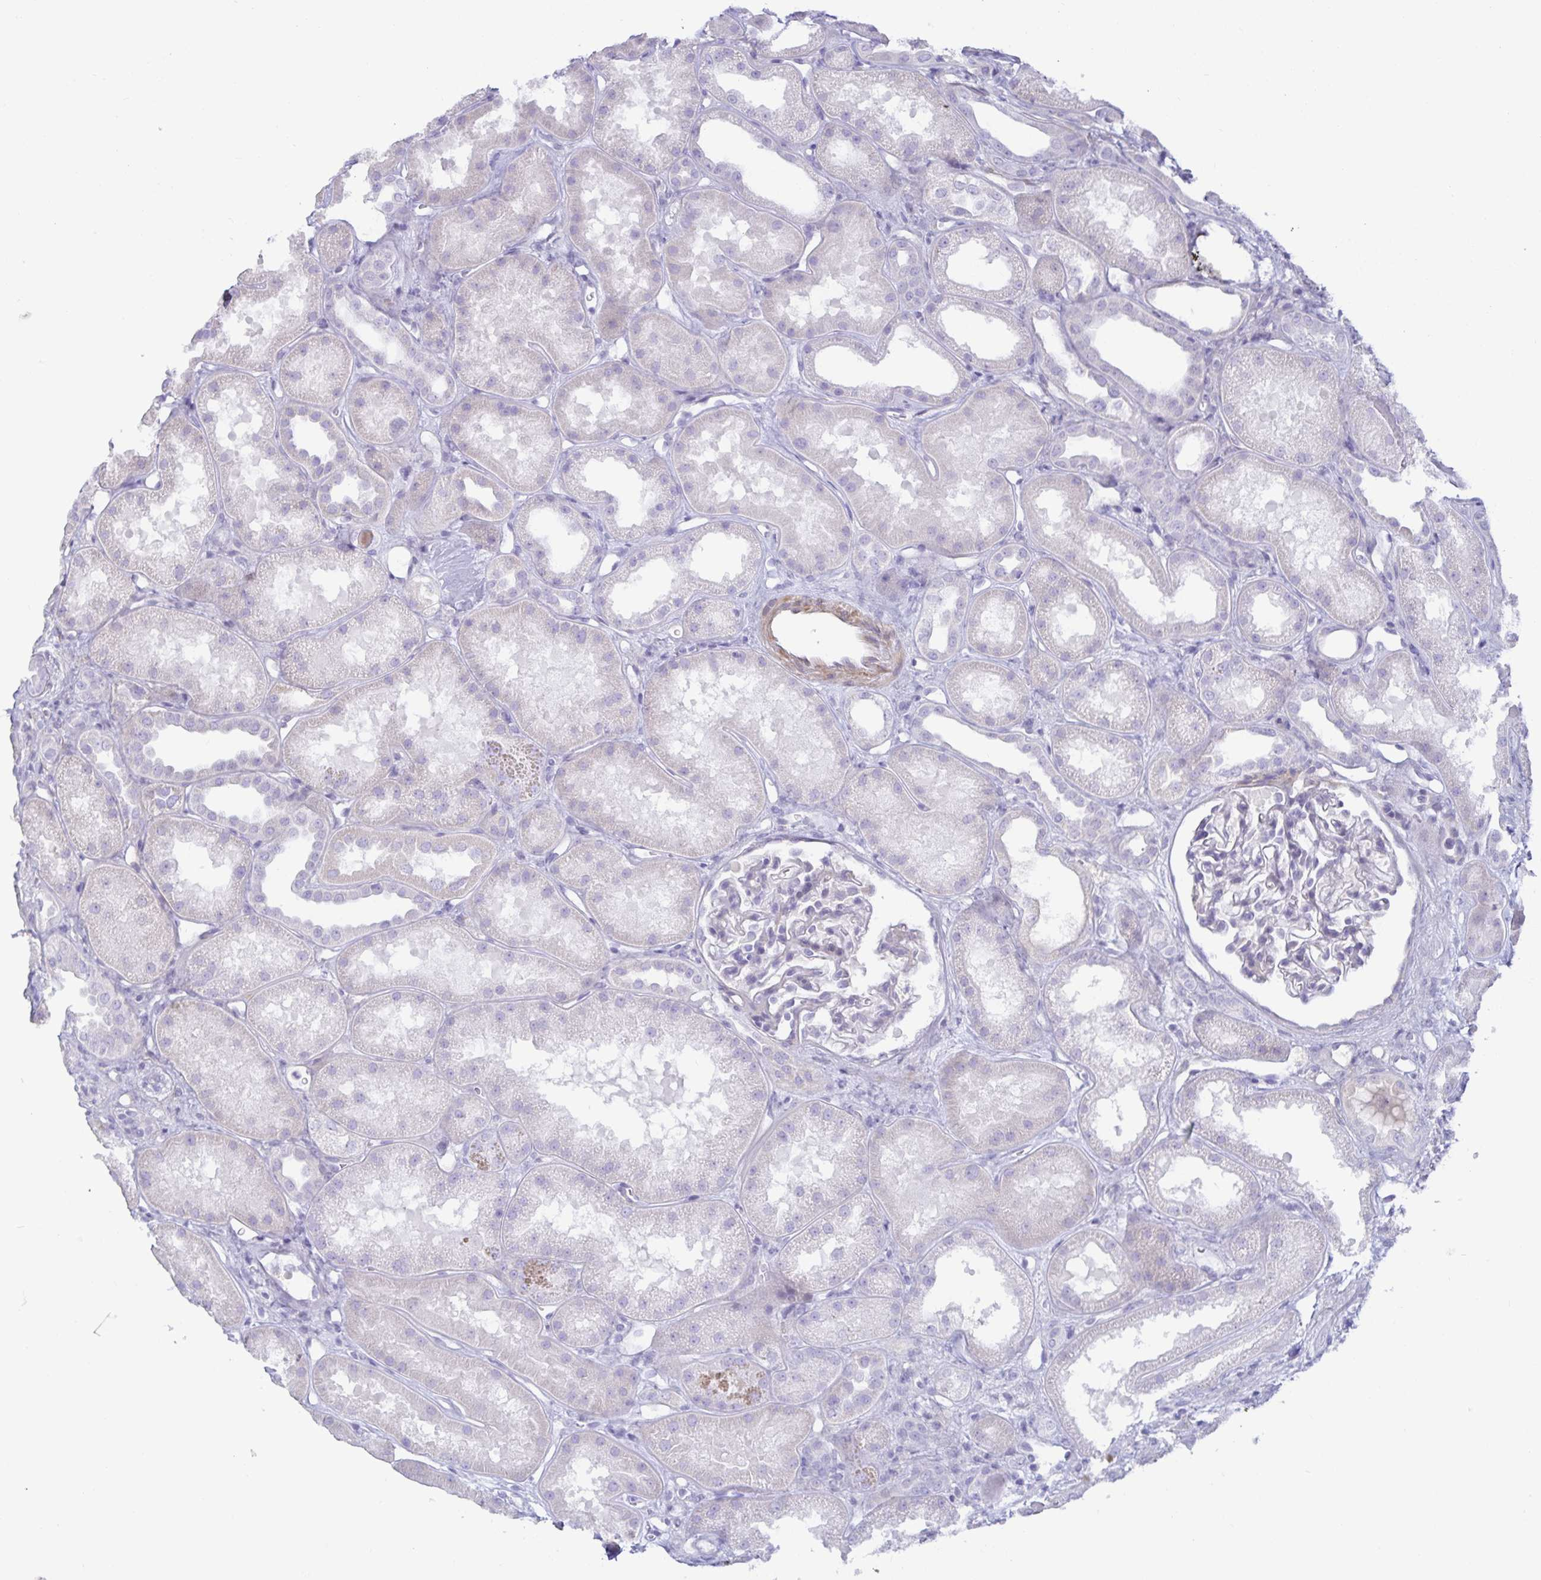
{"staining": {"intensity": "negative", "quantity": "none", "location": "none"}, "tissue": "kidney", "cell_type": "Cells in glomeruli", "image_type": "normal", "snomed": [{"axis": "morphology", "description": "Normal tissue, NOS"}, {"axis": "topography", "description": "Kidney"}], "caption": "Immunohistochemical staining of normal human kidney reveals no significant positivity in cells in glomeruli. The staining was performed using DAB to visualize the protein expression in brown, while the nuclei were stained in blue with hematoxylin (Magnification: 20x).", "gene": "SPAG4", "patient": {"sex": "male", "age": 61}}